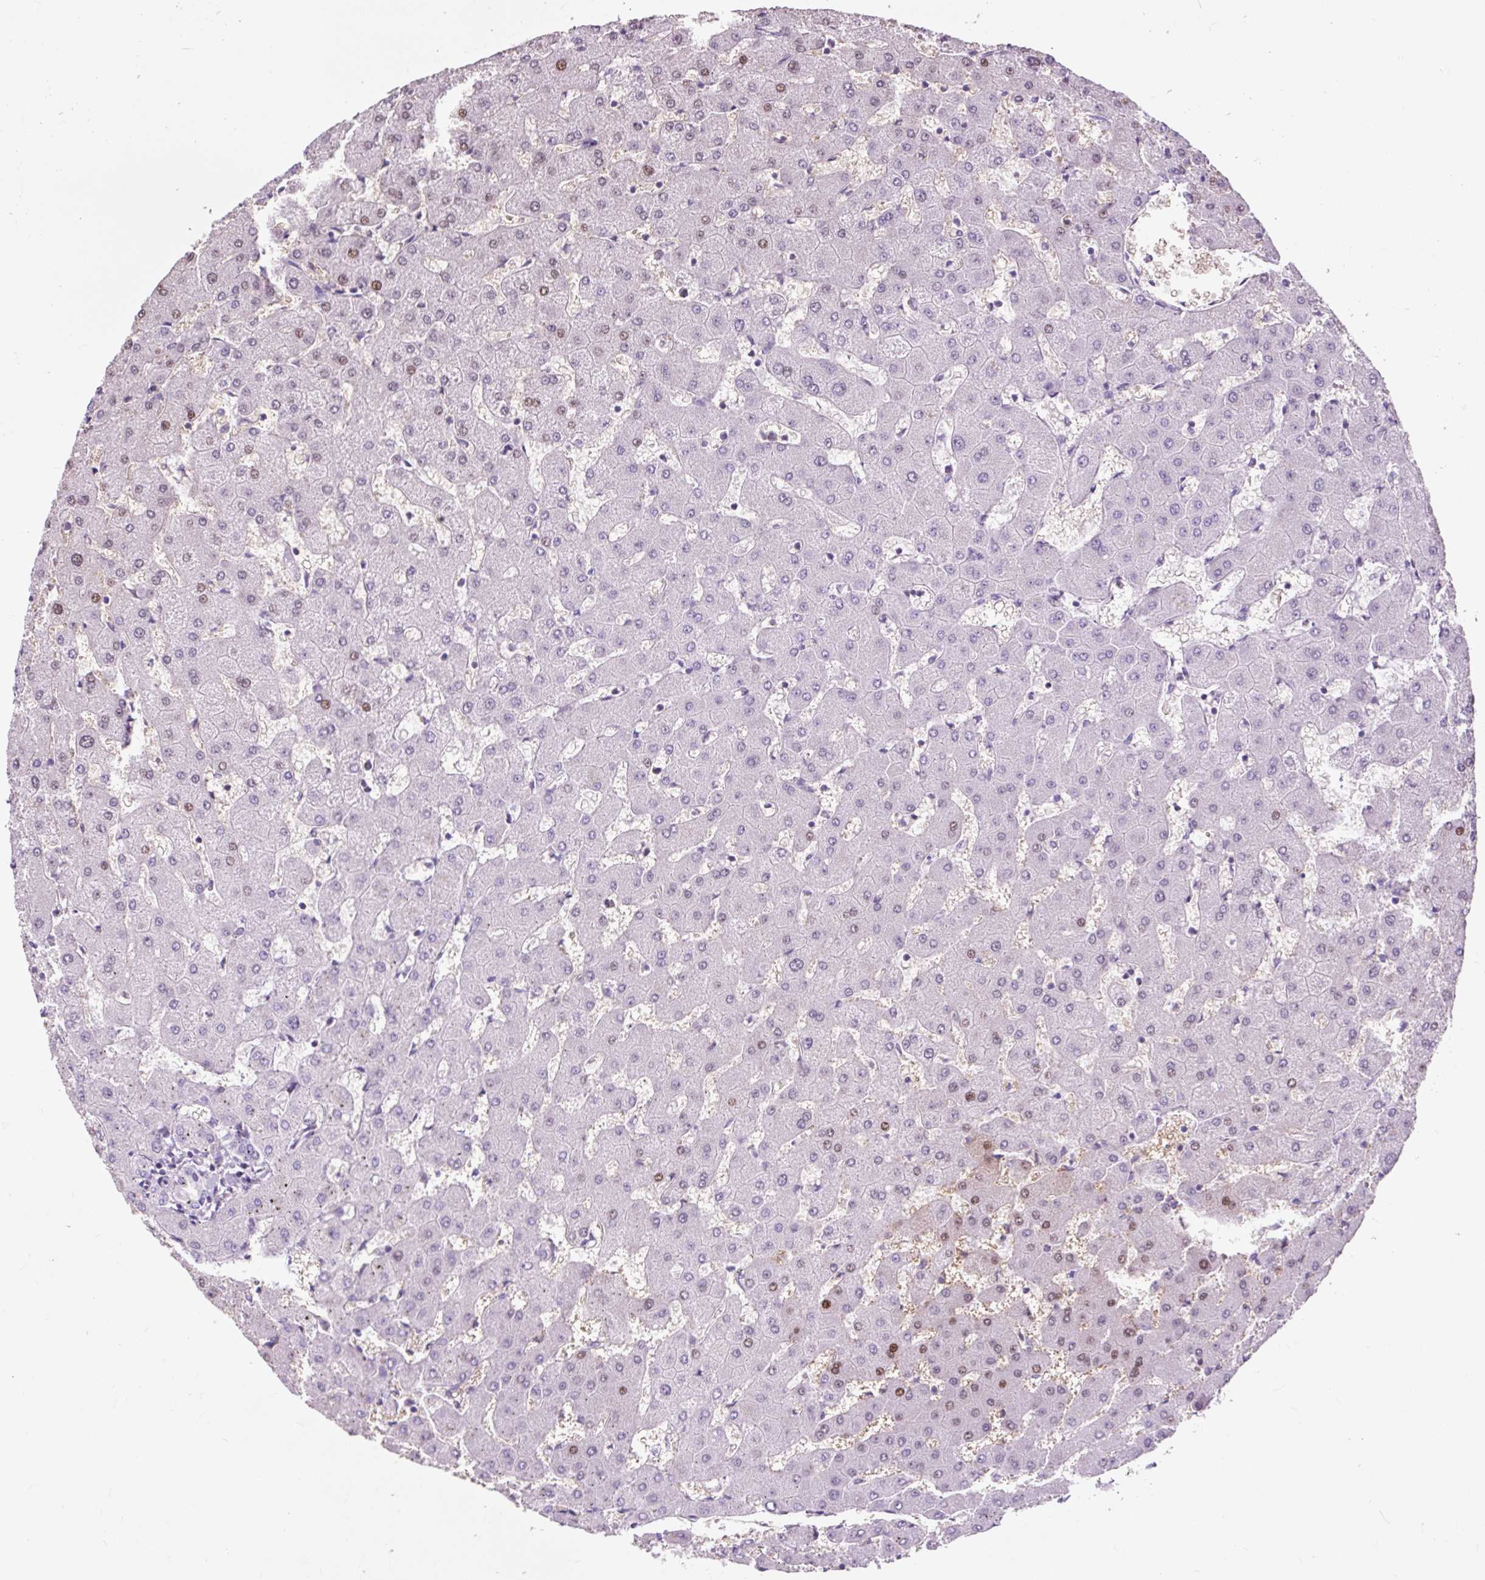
{"staining": {"intensity": "negative", "quantity": "none", "location": "none"}, "tissue": "liver", "cell_type": "Cholangiocytes", "image_type": "normal", "snomed": [{"axis": "morphology", "description": "Normal tissue, NOS"}, {"axis": "topography", "description": "Liver"}], "caption": "Image shows no significant protein expression in cholangiocytes of normal liver.", "gene": "OR10A7", "patient": {"sex": "female", "age": 63}}